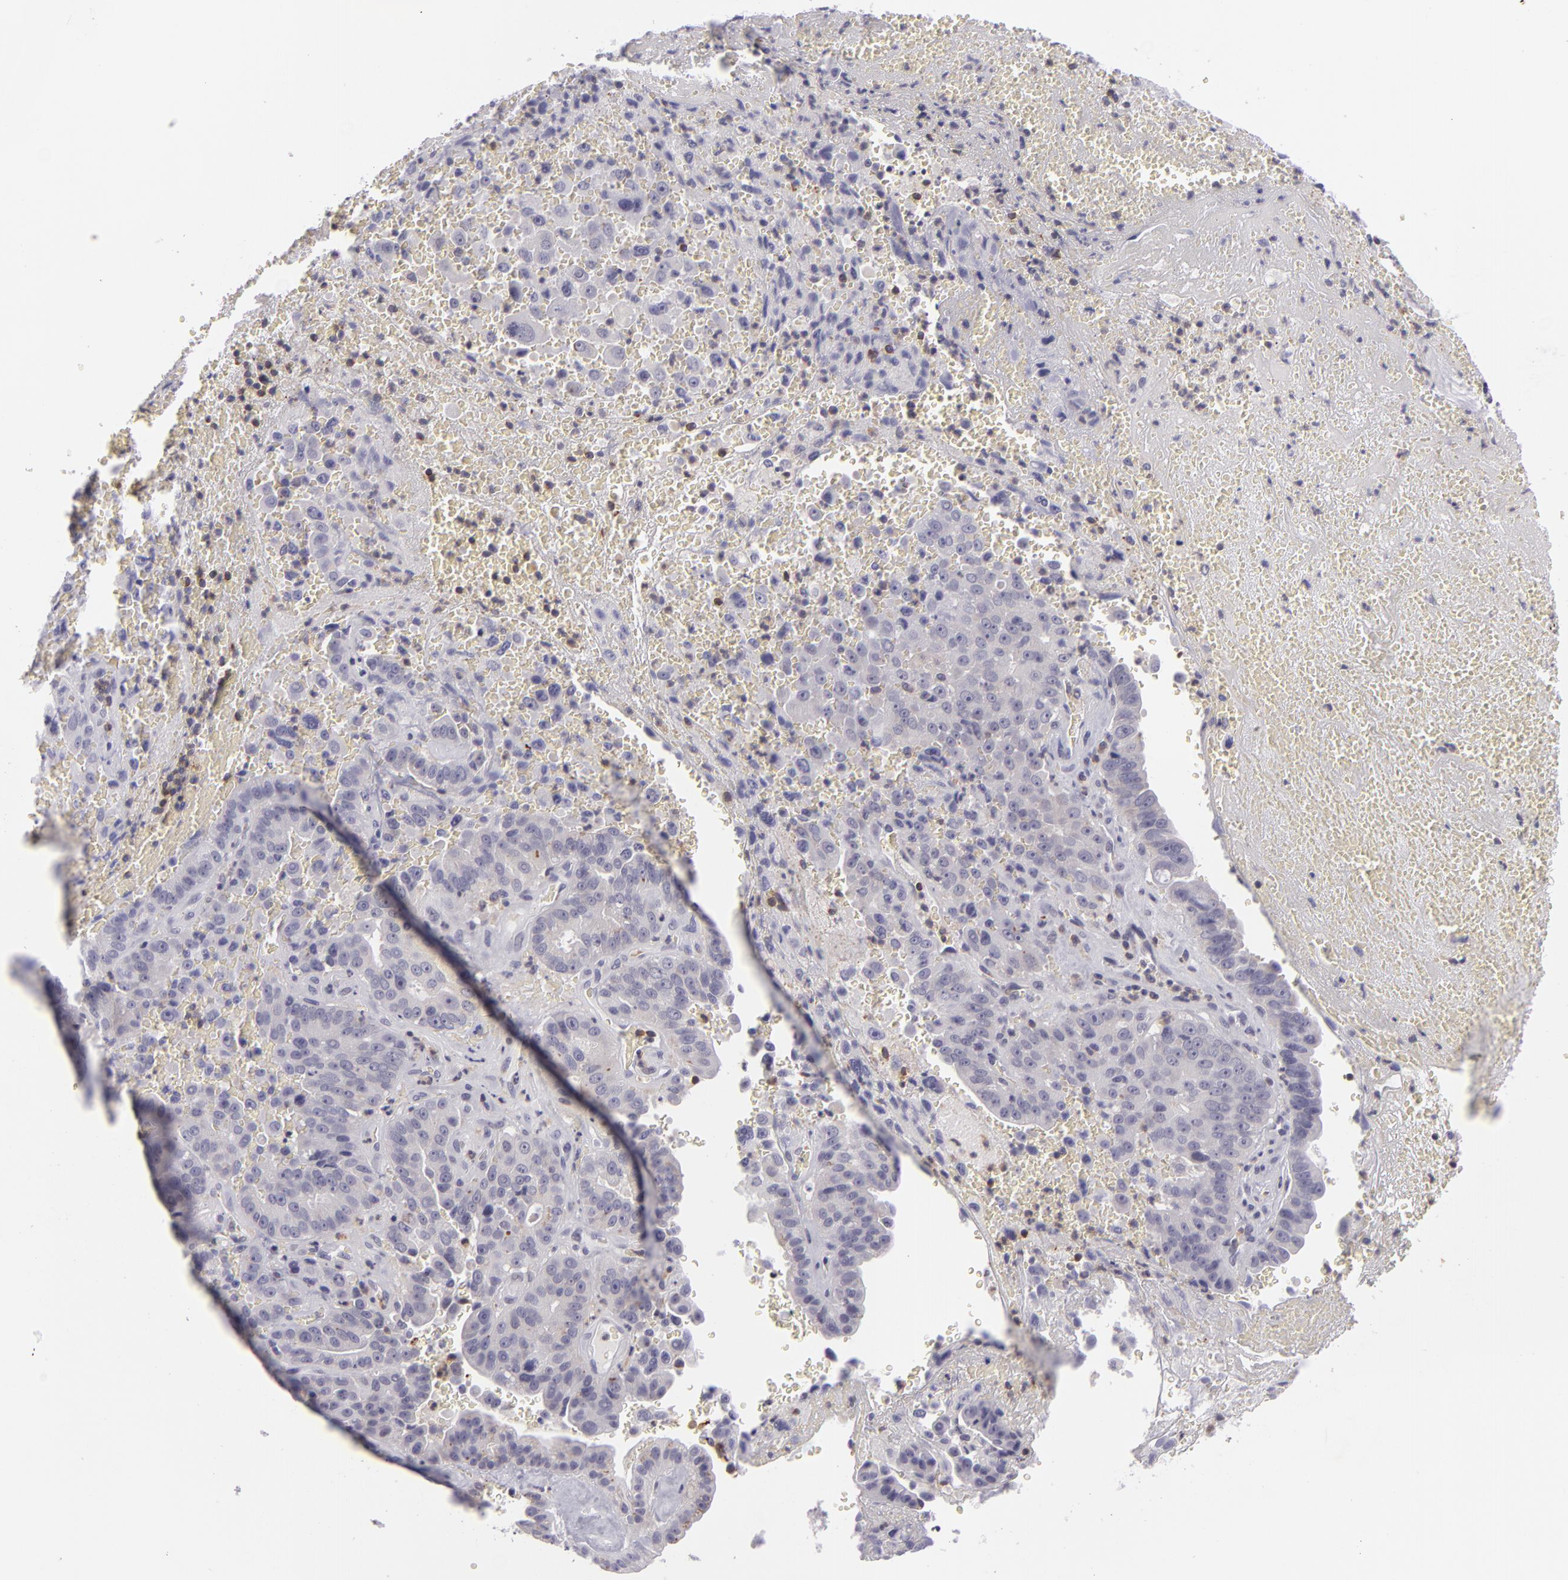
{"staining": {"intensity": "negative", "quantity": "none", "location": "none"}, "tissue": "liver cancer", "cell_type": "Tumor cells", "image_type": "cancer", "snomed": [{"axis": "morphology", "description": "Cholangiocarcinoma"}, {"axis": "topography", "description": "Liver"}], "caption": "Immunohistochemistry (IHC) micrograph of liver cholangiocarcinoma stained for a protein (brown), which reveals no positivity in tumor cells. (DAB immunohistochemistry visualized using brightfield microscopy, high magnification).", "gene": "KCNAB2", "patient": {"sex": "female", "age": 79}}